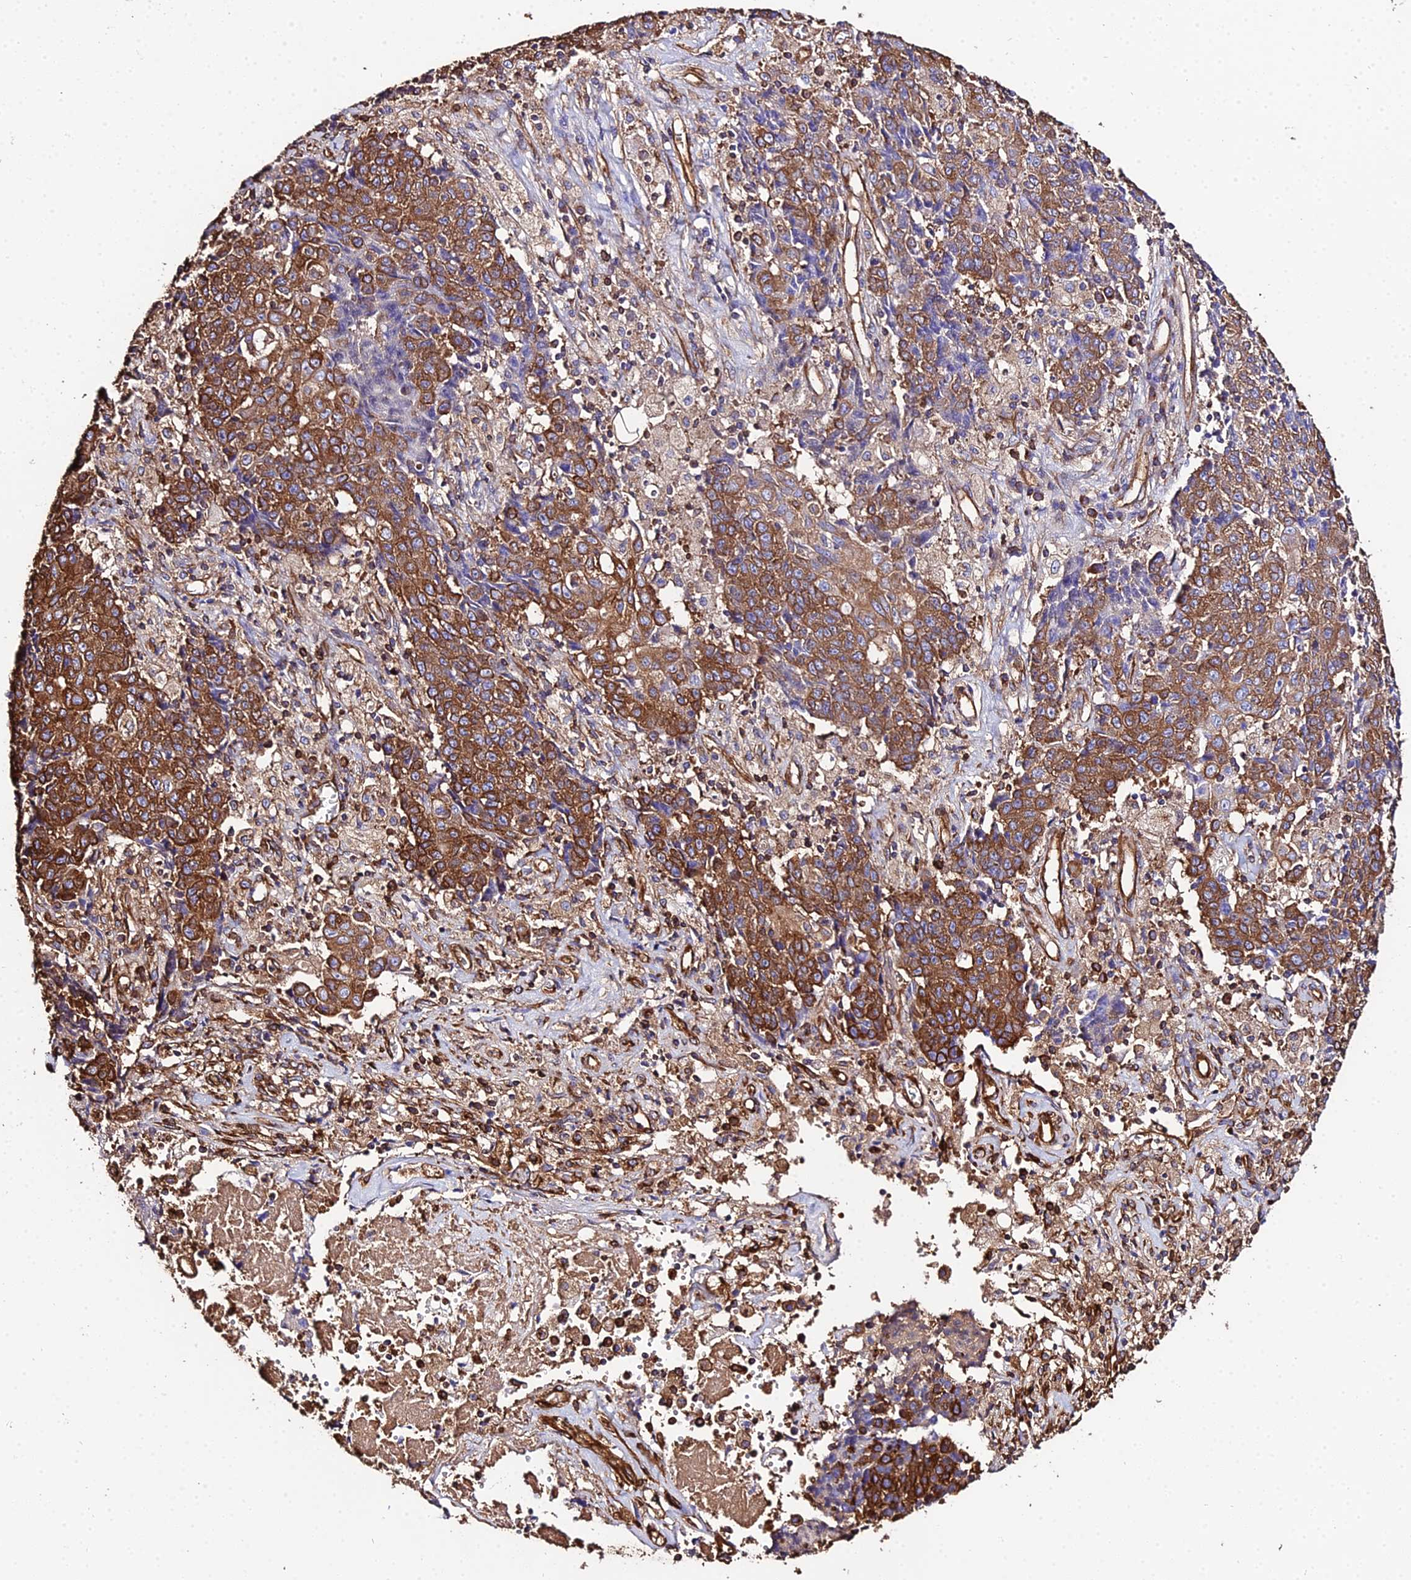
{"staining": {"intensity": "moderate", "quantity": ">75%", "location": "cytoplasmic/membranous"}, "tissue": "ovarian cancer", "cell_type": "Tumor cells", "image_type": "cancer", "snomed": [{"axis": "morphology", "description": "Carcinoma, endometroid"}, {"axis": "topography", "description": "Ovary"}], "caption": "Immunohistochemical staining of human ovarian cancer shows moderate cytoplasmic/membranous protein staining in about >75% of tumor cells. (brown staining indicates protein expression, while blue staining denotes nuclei).", "gene": "TUBA3D", "patient": {"sex": "female", "age": 42}}